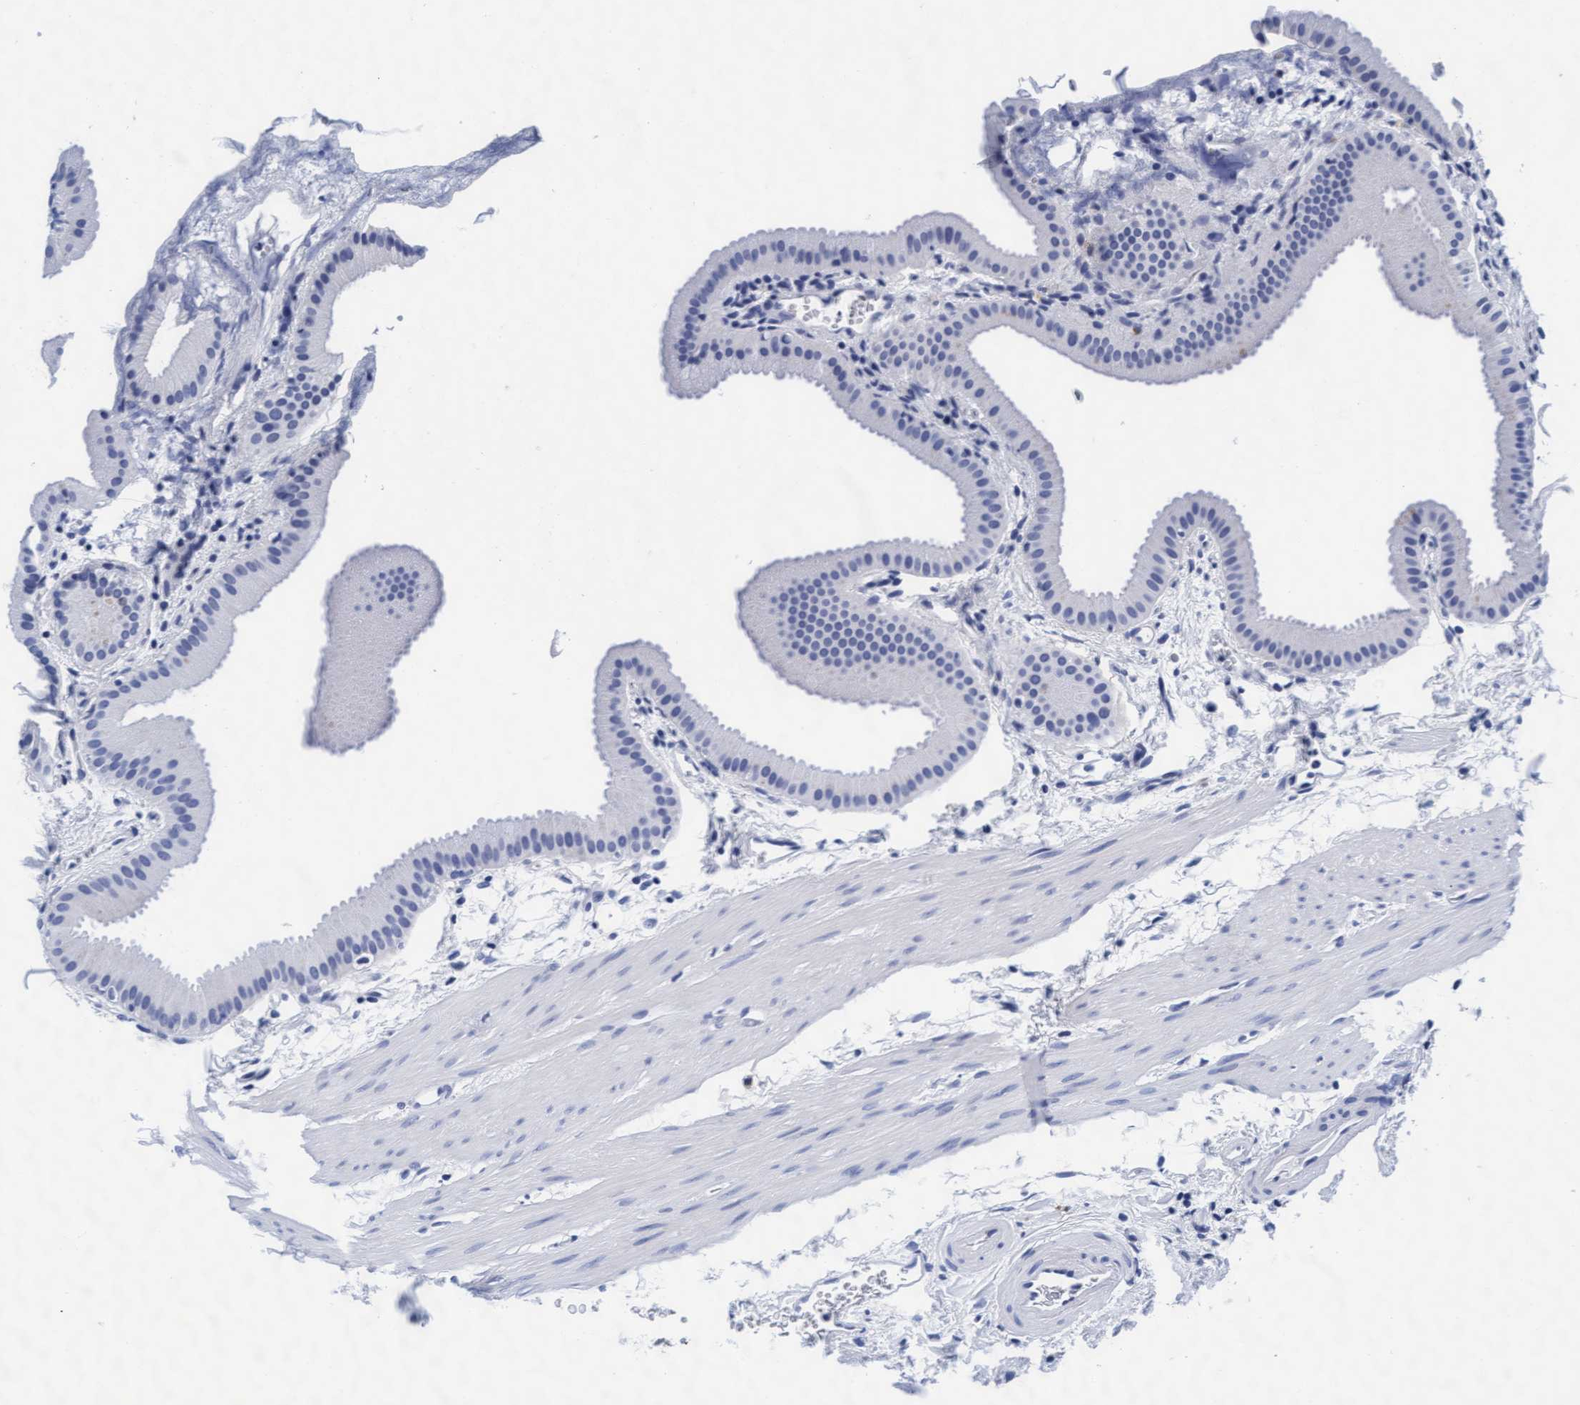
{"staining": {"intensity": "negative", "quantity": "none", "location": "none"}, "tissue": "gallbladder", "cell_type": "Glandular cells", "image_type": "normal", "snomed": [{"axis": "morphology", "description": "Normal tissue, NOS"}, {"axis": "topography", "description": "Gallbladder"}], "caption": "Histopathology image shows no significant protein positivity in glandular cells of normal gallbladder.", "gene": "ARSG", "patient": {"sex": "female", "age": 64}}